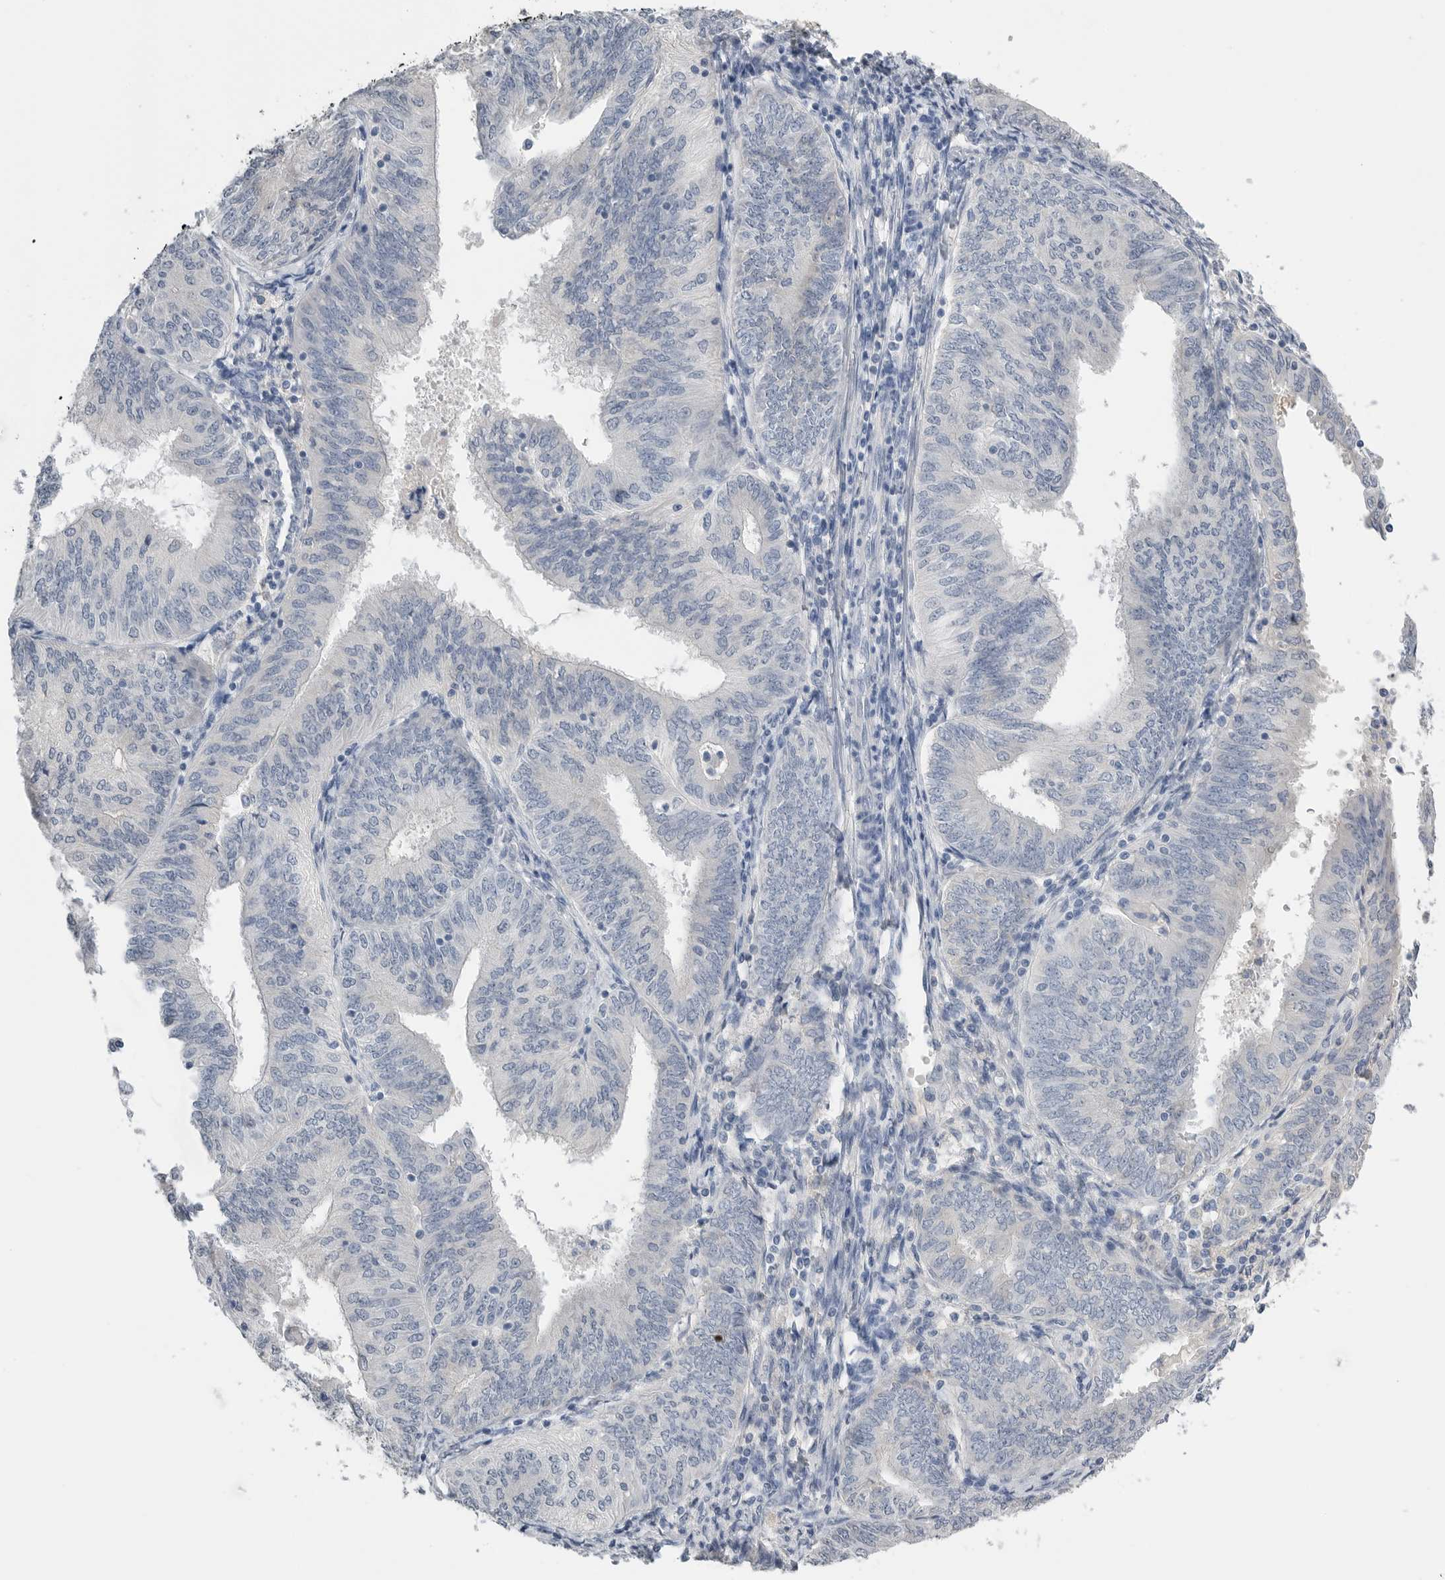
{"staining": {"intensity": "negative", "quantity": "none", "location": "none"}, "tissue": "endometrial cancer", "cell_type": "Tumor cells", "image_type": "cancer", "snomed": [{"axis": "morphology", "description": "Adenocarcinoma, NOS"}, {"axis": "topography", "description": "Endometrium"}], "caption": "DAB immunohistochemical staining of human endometrial adenocarcinoma reveals no significant positivity in tumor cells.", "gene": "FABP6", "patient": {"sex": "female", "age": 58}}